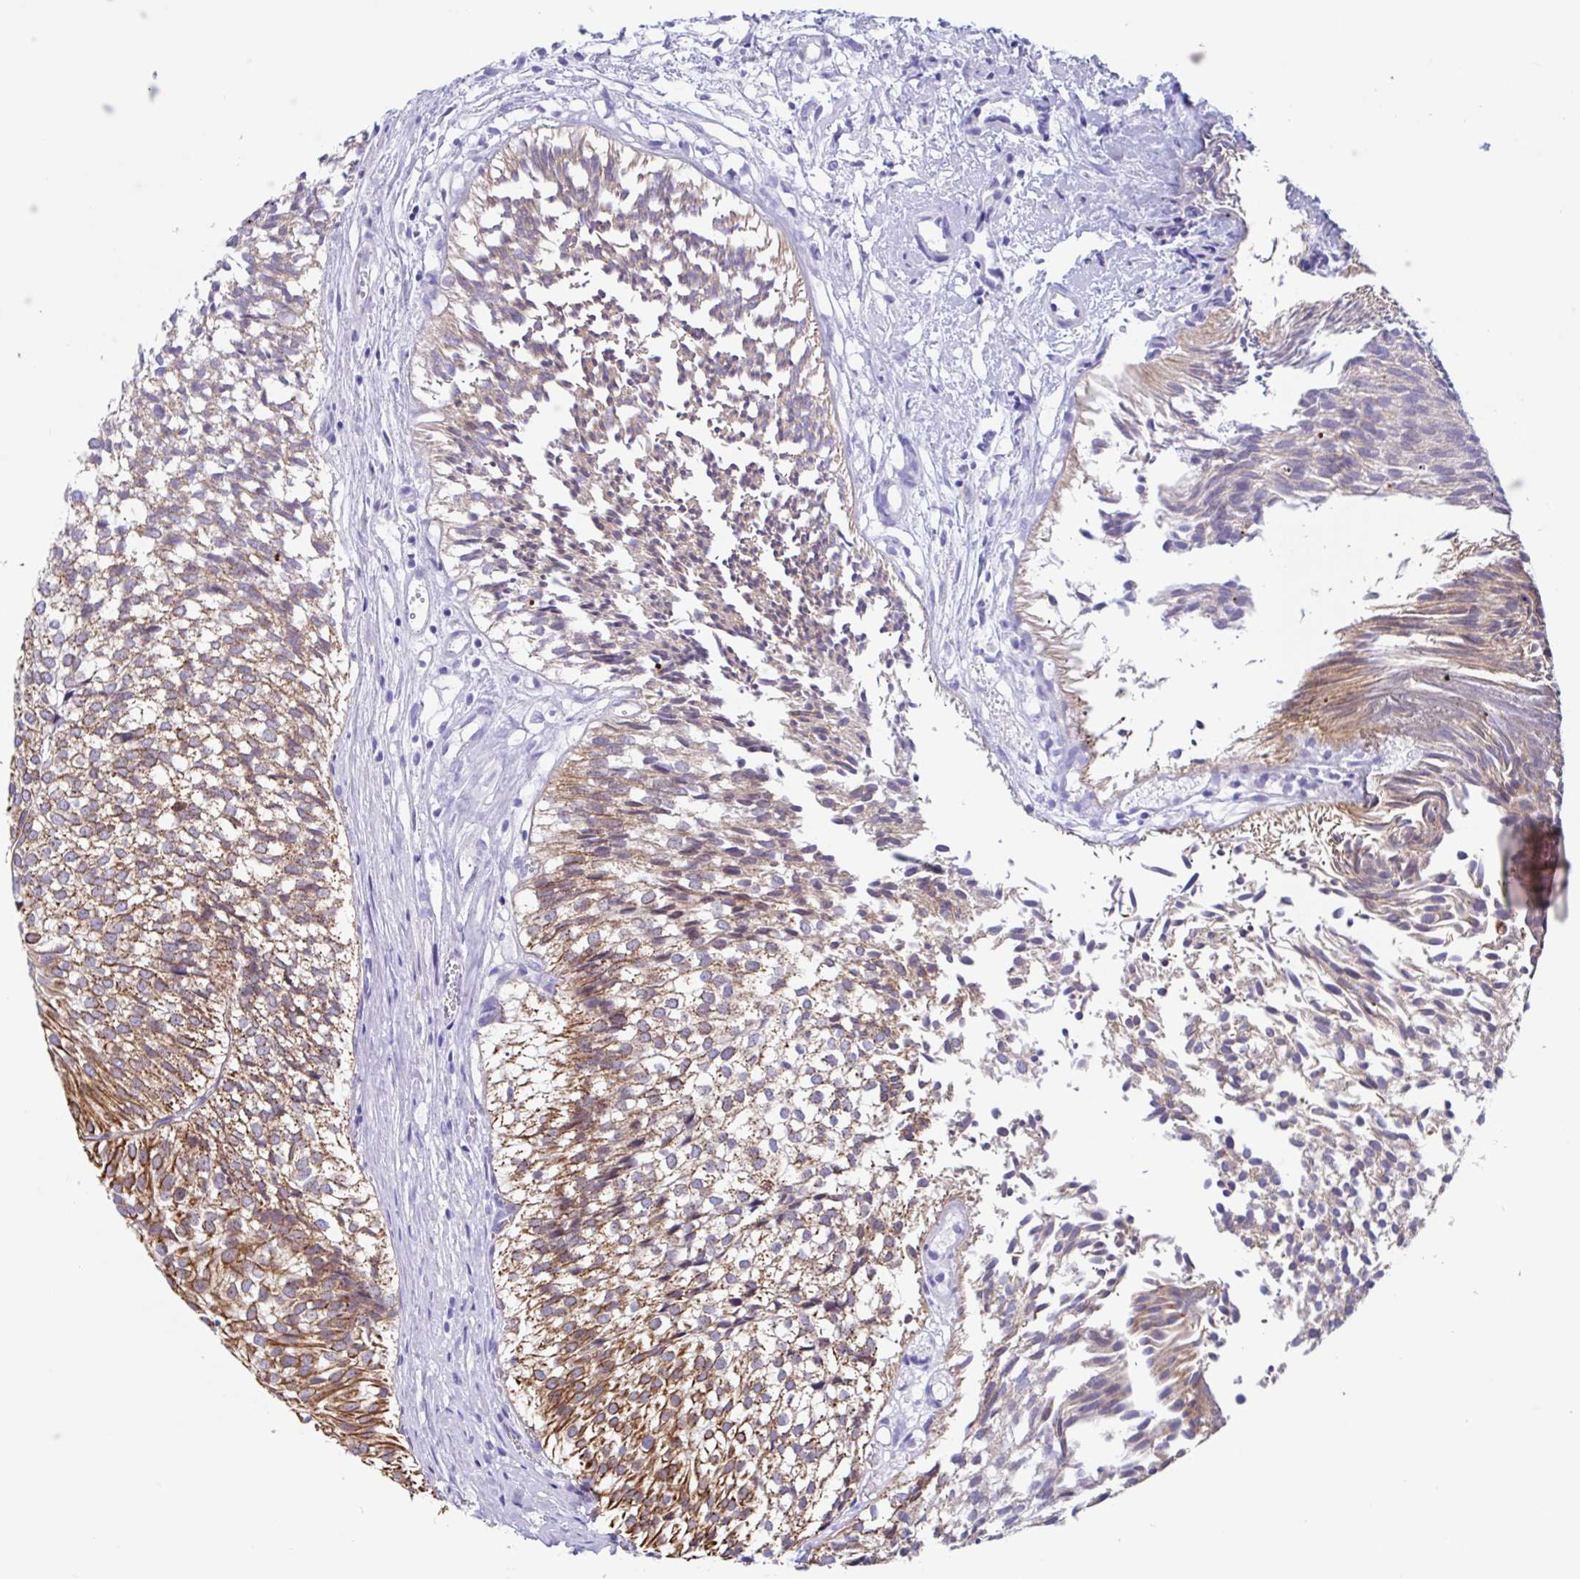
{"staining": {"intensity": "strong", "quantity": ">75%", "location": "cytoplasmic/membranous"}, "tissue": "urothelial cancer", "cell_type": "Tumor cells", "image_type": "cancer", "snomed": [{"axis": "morphology", "description": "Urothelial carcinoma, Low grade"}, {"axis": "topography", "description": "Urinary bladder"}], "caption": "Immunohistochemical staining of human urothelial carcinoma (low-grade) displays high levels of strong cytoplasmic/membranous protein staining in approximately >75% of tumor cells.", "gene": "OR6N2", "patient": {"sex": "male", "age": 91}}